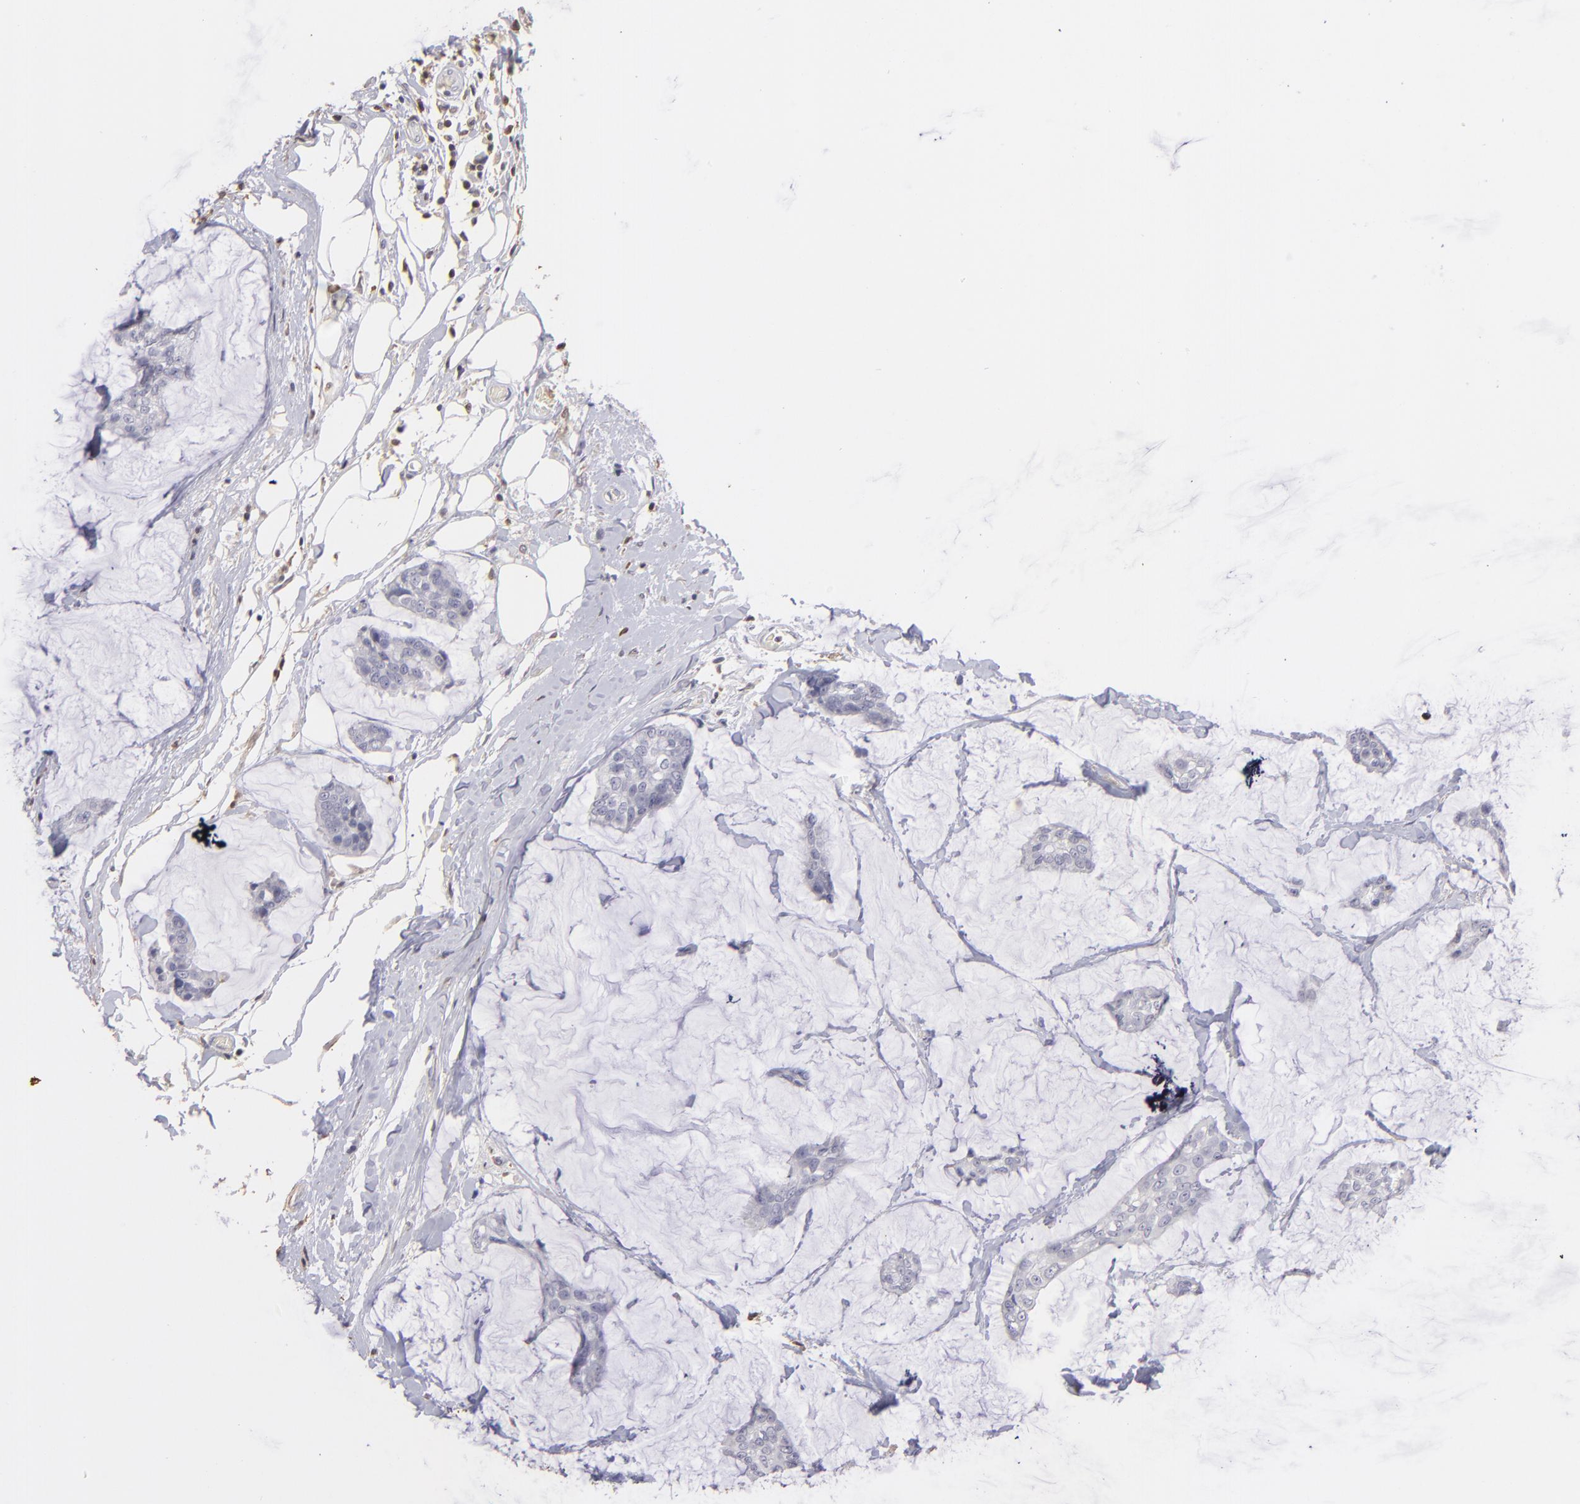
{"staining": {"intensity": "negative", "quantity": "none", "location": "none"}, "tissue": "breast cancer", "cell_type": "Tumor cells", "image_type": "cancer", "snomed": [{"axis": "morphology", "description": "Duct carcinoma"}, {"axis": "topography", "description": "Breast"}], "caption": "Immunohistochemistry photomicrograph of neoplastic tissue: breast cancer stained with DAB shows no significant protein expression in tumor cells.", "gene": "S100A2", "patient": {"sex": "female", "age": 93}}